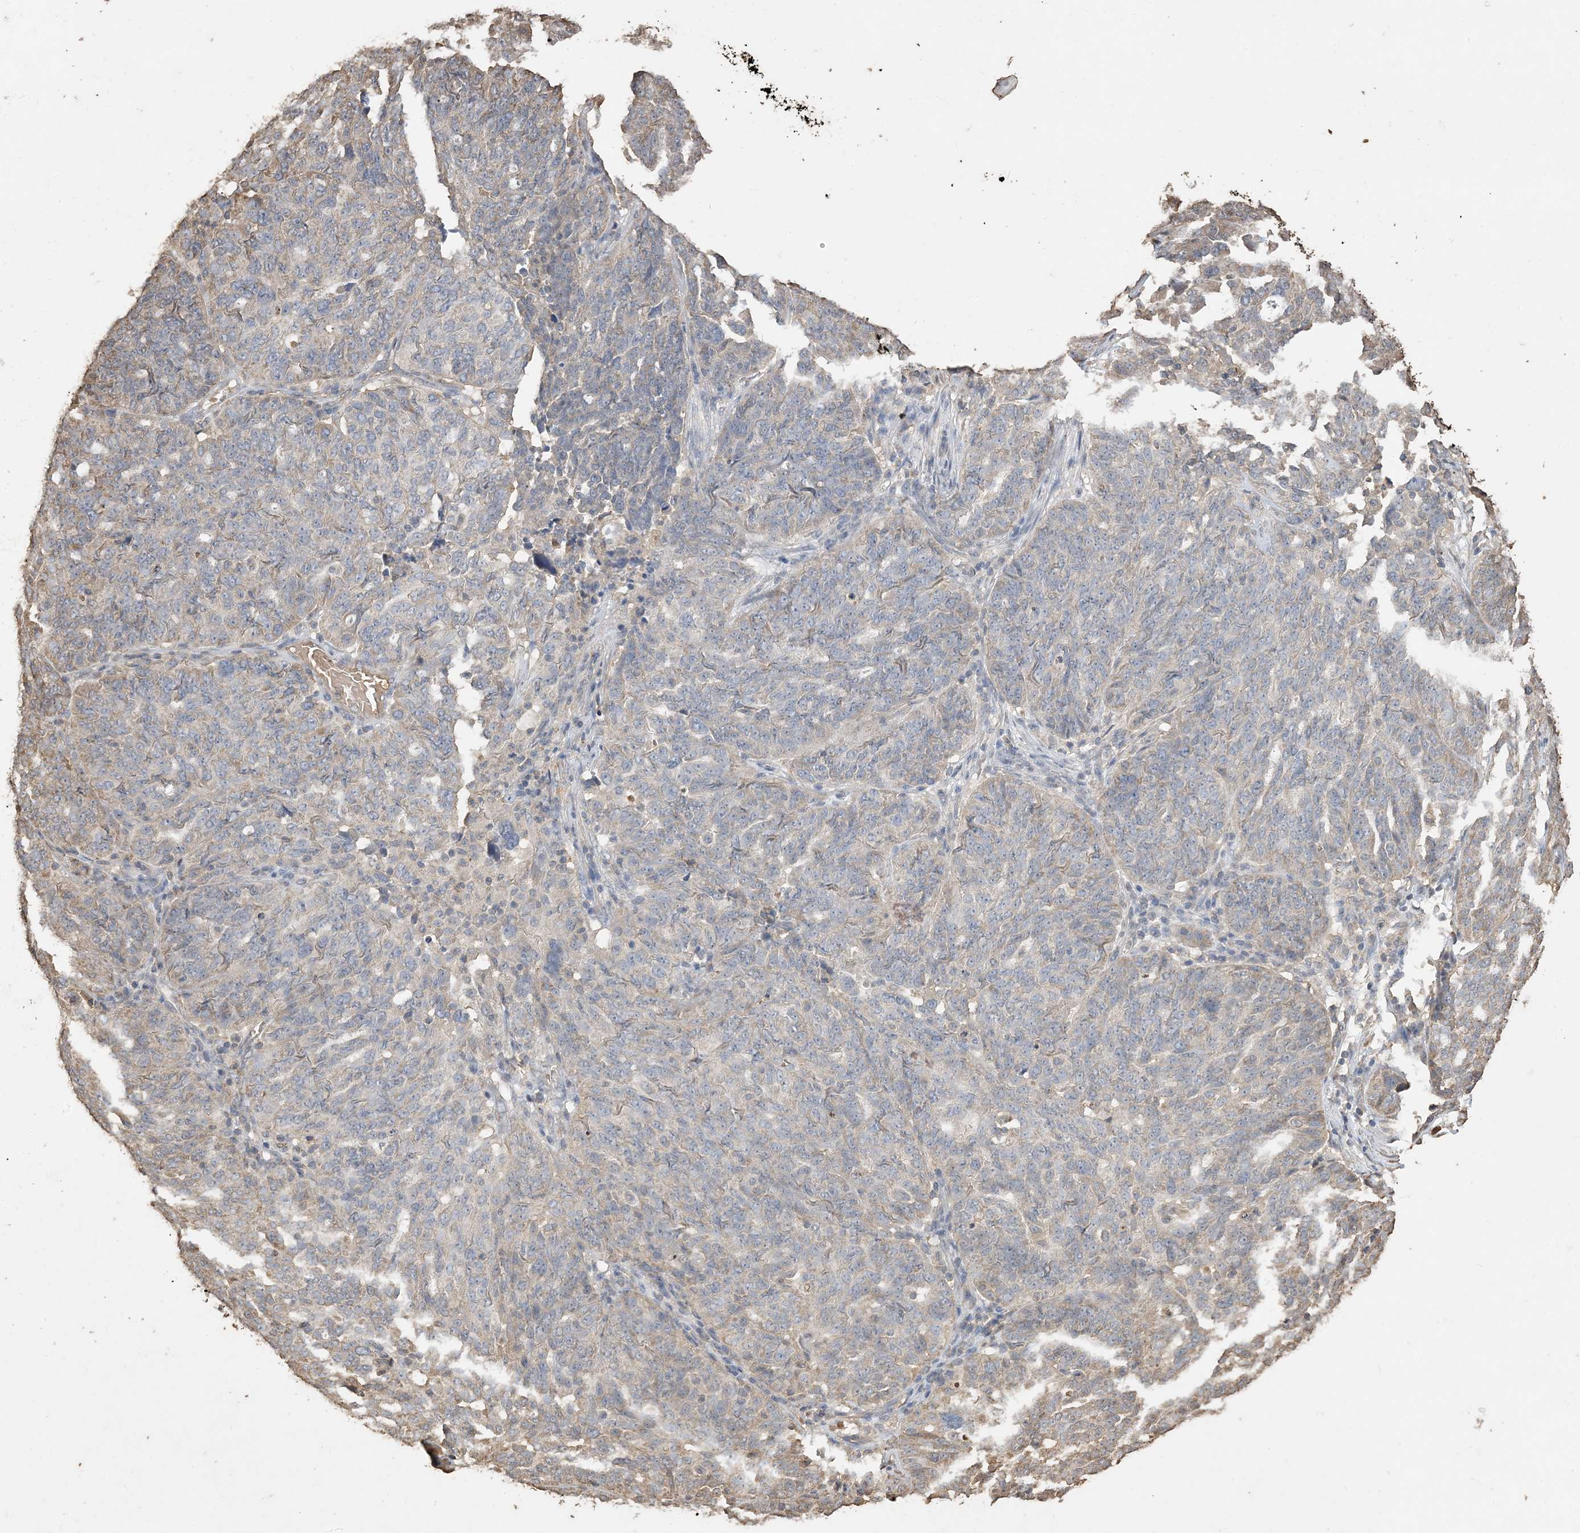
{"staining": {"intensity": "weak", "quantity": "<25%", "location": "cytoplasmic/membranous"}, "tissue": "ovarian cancer", "cell_type": "Tumor cells", "image_type": "cancer", "snomed": [{"axis": "morphology", "description": "Cystadenocarcinoma, serous, NOS"}, {"axis": "topography", "description": "Ovary"}], "caption": "Photomicrograph shows no protein expression in tumor cells of ovarian cancer (serous cystadenocarcinoma) tissue.", "gene": "HPS4", "patient": {"sex": "female", "age": 59}}